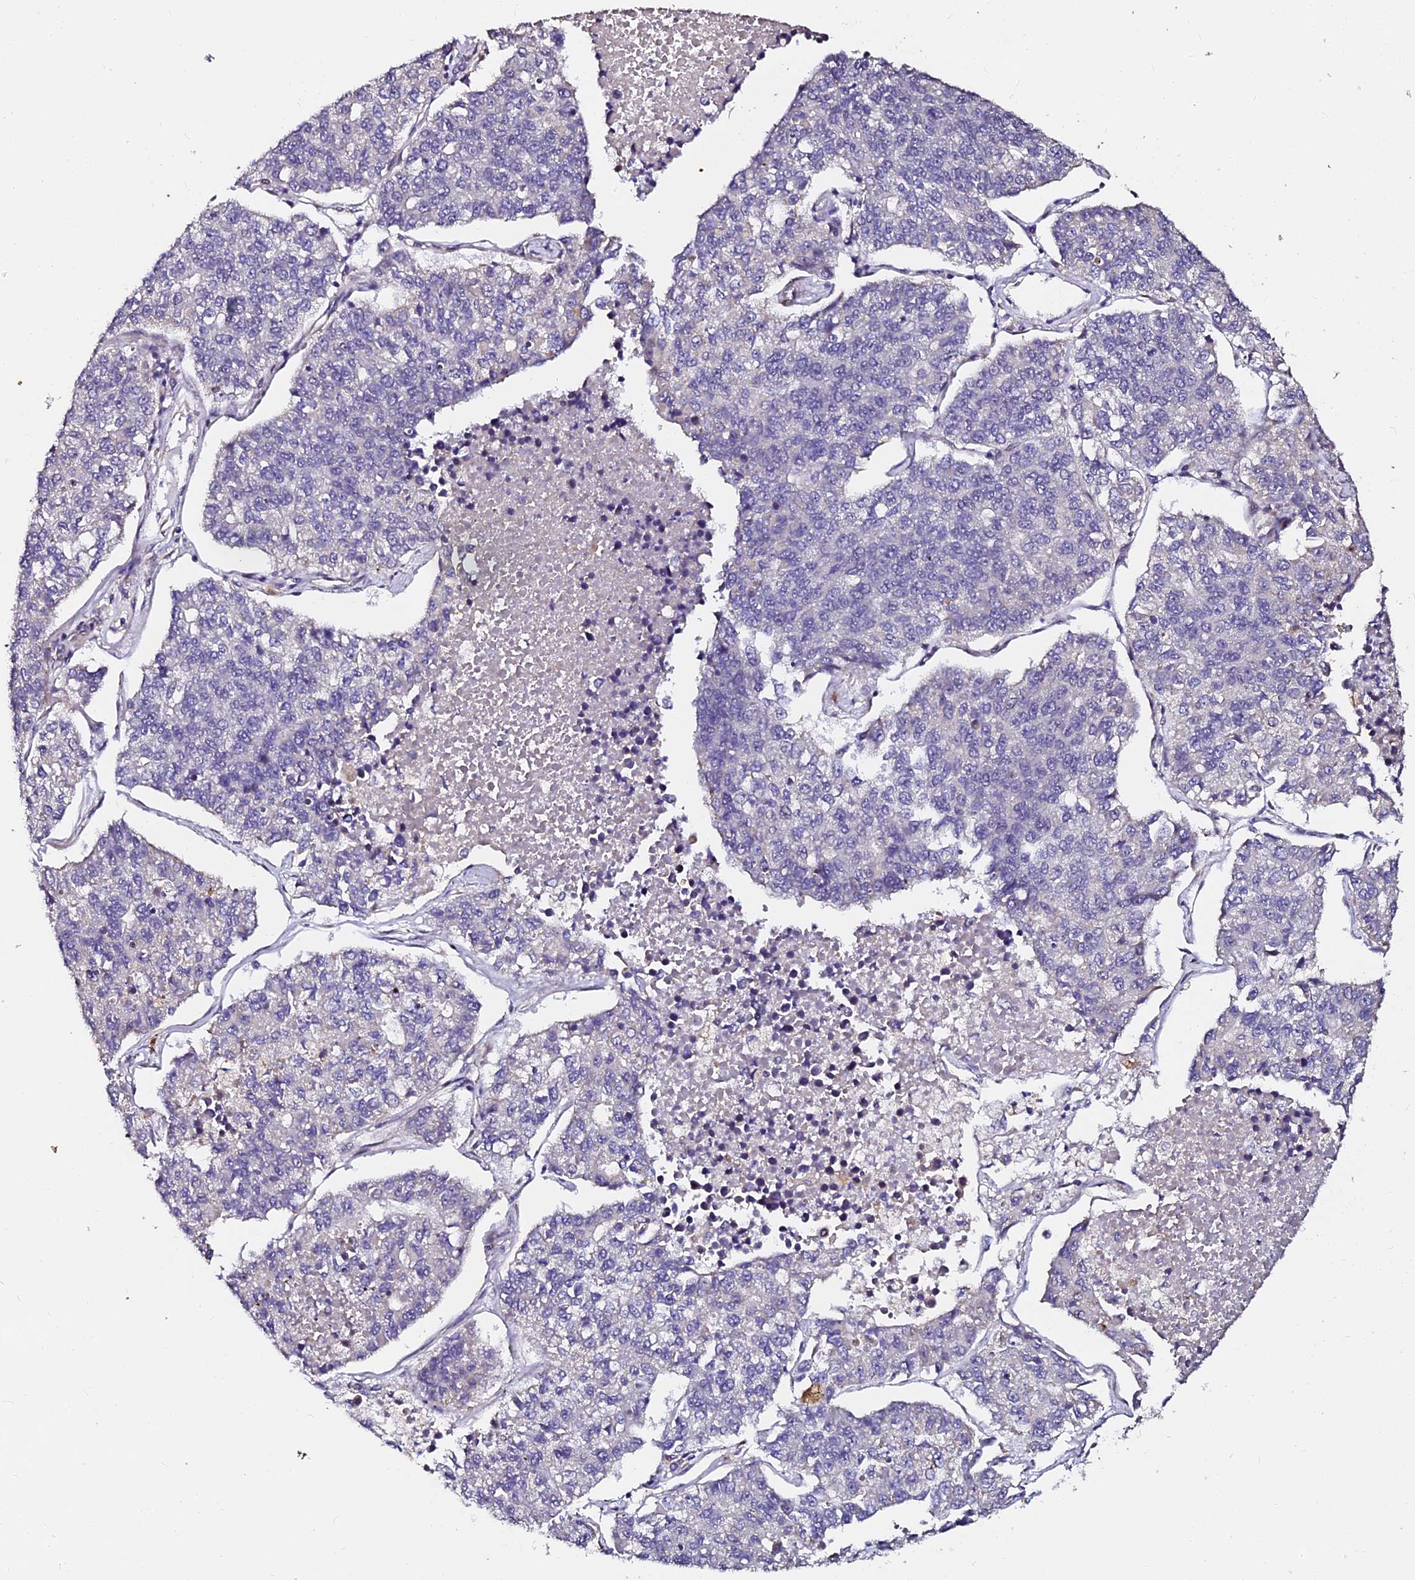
{"staining": {"intensity": "negative", "quantity": "none", "location": "none"}, "tissue": "lung cancer", "cell_type": "Tumor cells", "image_type": "cancer", "snomed": [{"axis": "morphology", "description": "Adenocarcinoma, NOS"}, {"axis": "topography", "description": "Lung"}], "caption": "IHC image of neoplastic tissue: human adenocarcinoma (lung) stained with DAB (3,3'-diaminobenzidine) demonstrates no significant protein positivity in tumor cells.", "gene": "GPN3", "patient": {"sex": "male", "age": 49}}